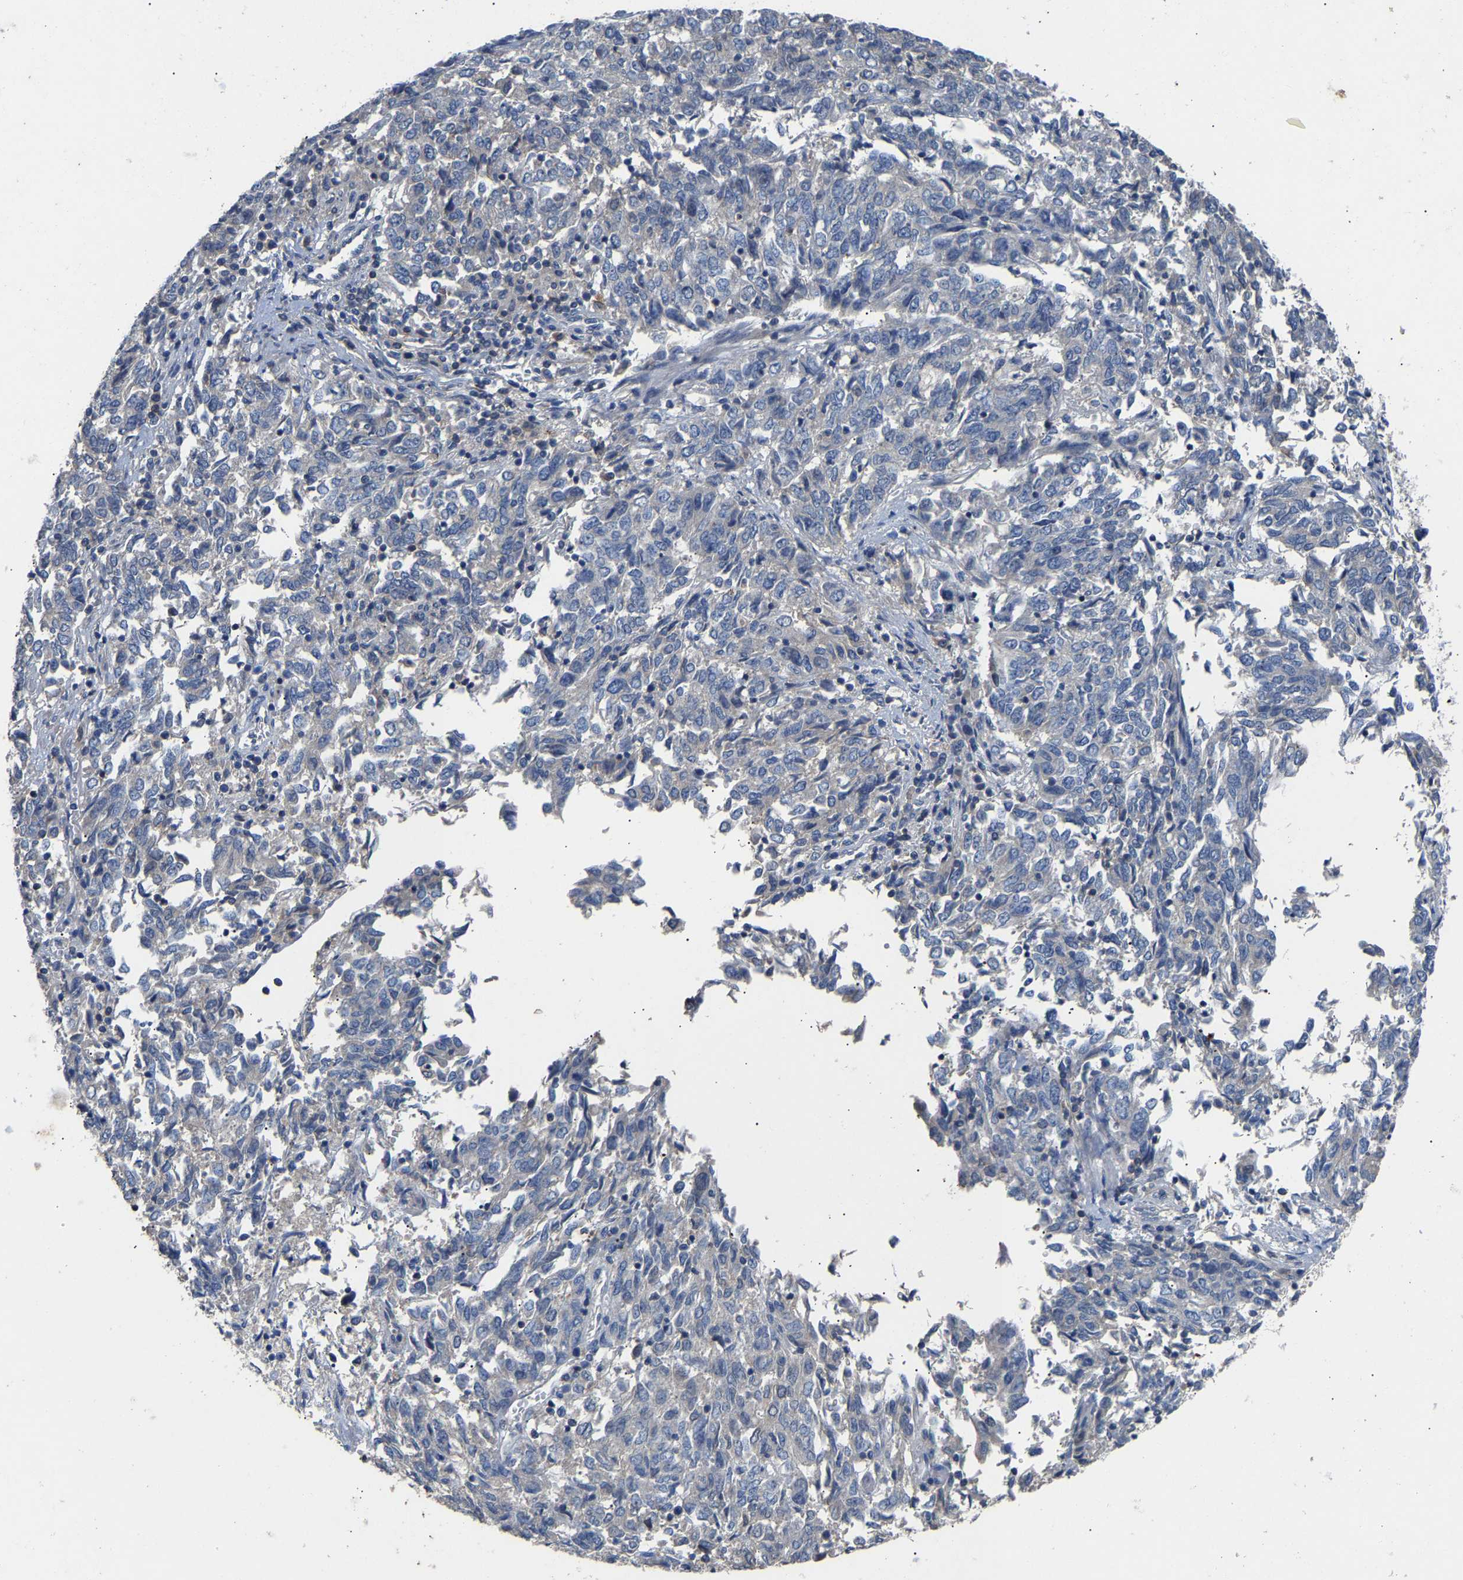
{"staining": {"intensity": "negative", "quantity": "none", "location": "none"}, "tissue": "endometrial cancer", "cell_type": "Tumor cells", "image_type": "cancer", "snomed": [{"axis": "morphology", "description": "Adenocarcinoma, NOS"}, {"axis": "topography", "description": "Endometrium"}], "caption": "Human adenocarcinoma (endometrial) stained for a protein using immunohistochemistry (IHC) displays no positivity in tumor cells.", "gene": "CCDC171", "patient": {"sex": "female", "age": 80}}